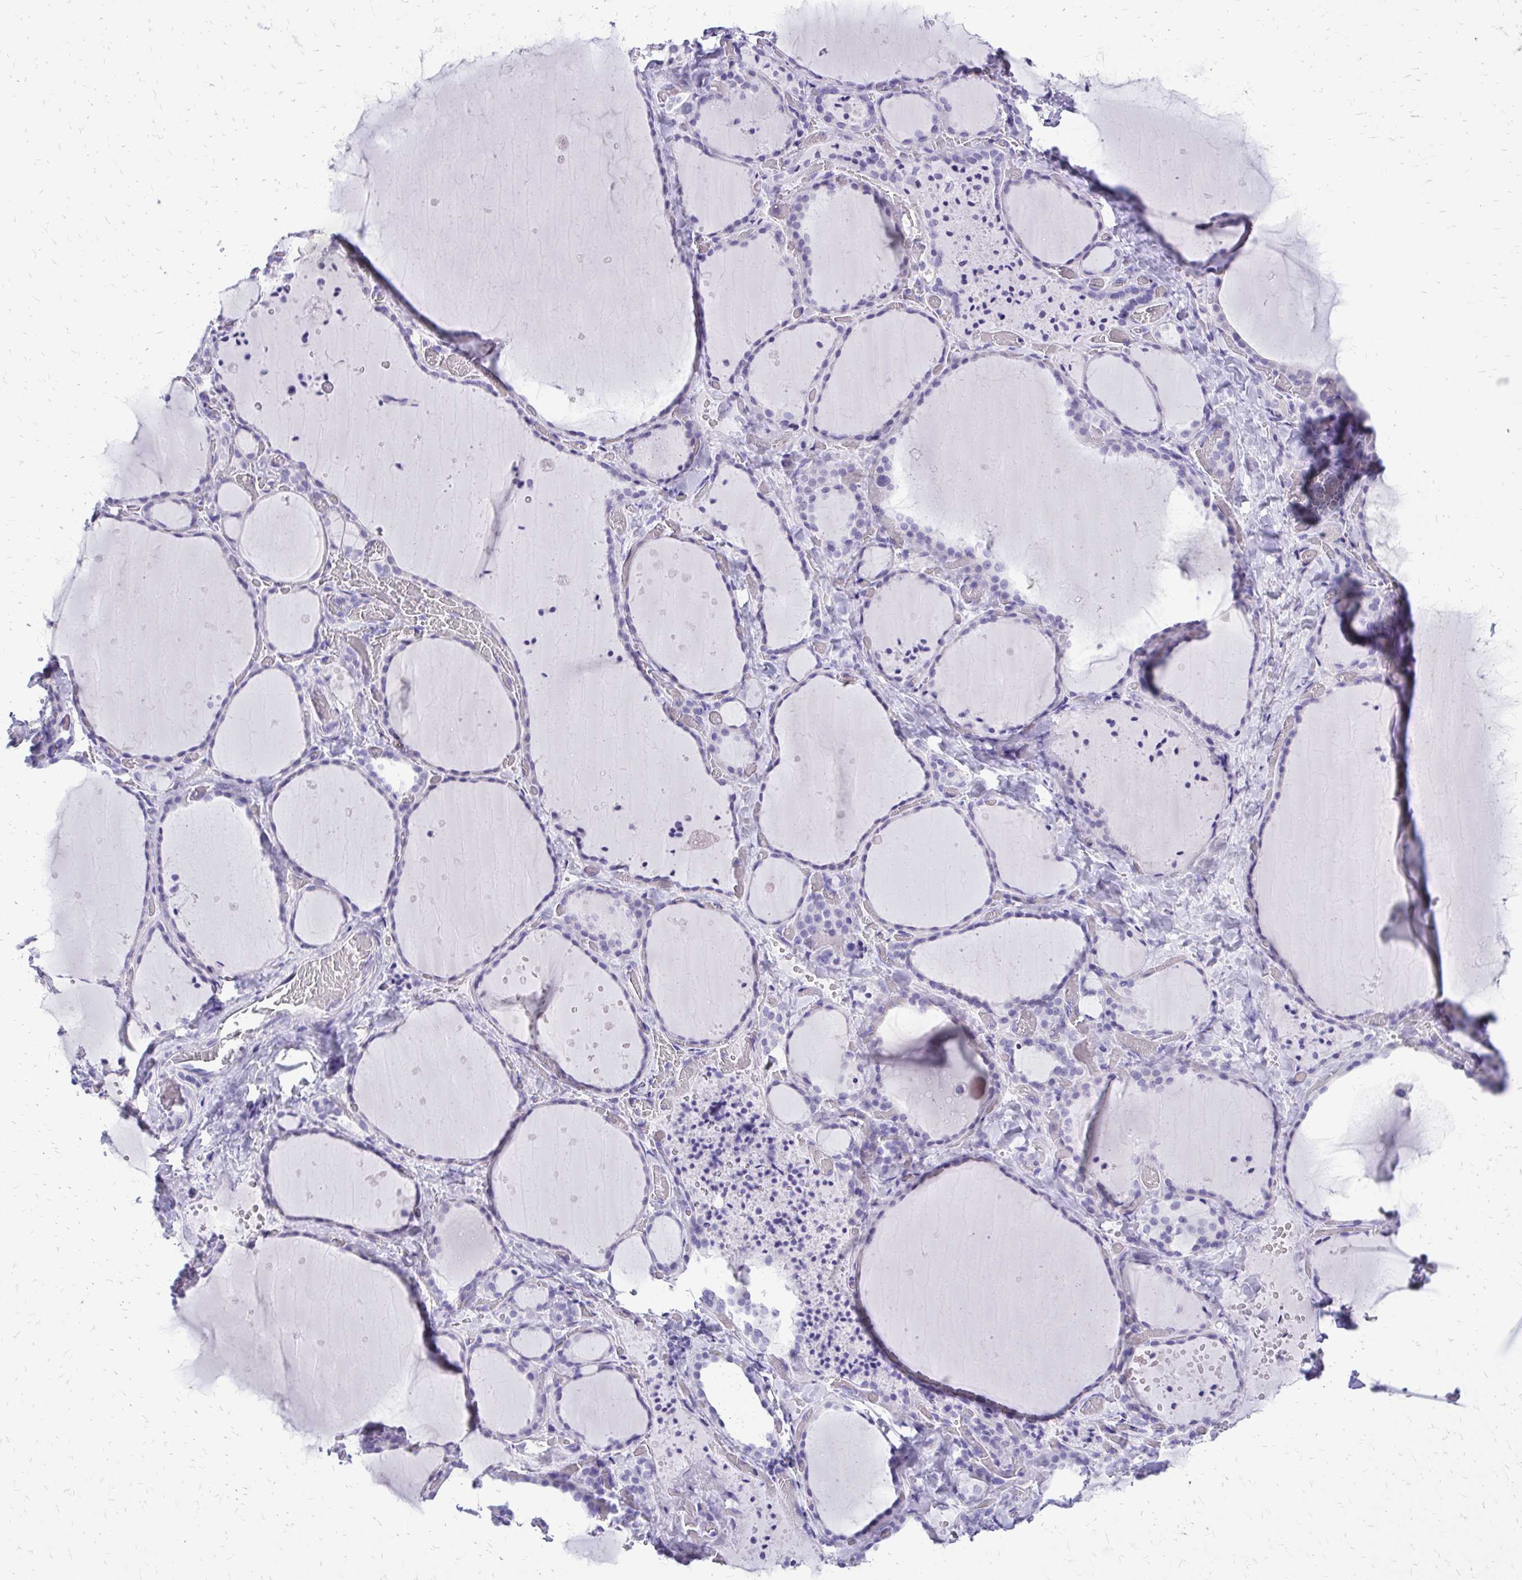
{"staining": {"intensity": "negative", "quantity": "none", "location": "none"}, "tissue": "thyroid gland", "cell_type": "Glandular cells", "image_type": "normal", "snomed": [{"axis": "morphology", "description": "Normal tissue, NOS"}, {"axis": "topography", "description": "Thyroid gland"}], "caption": "An IHC image of unremarkable thyroid gland is shown. There is no staining in glandular cells of thyroid gland. (DAB immunohistochemistry (IHC) visualized using brightfield microscopy, high magnification).", "gene": "SLC32A1", "patient": {"sex": "female", "age": 36}}